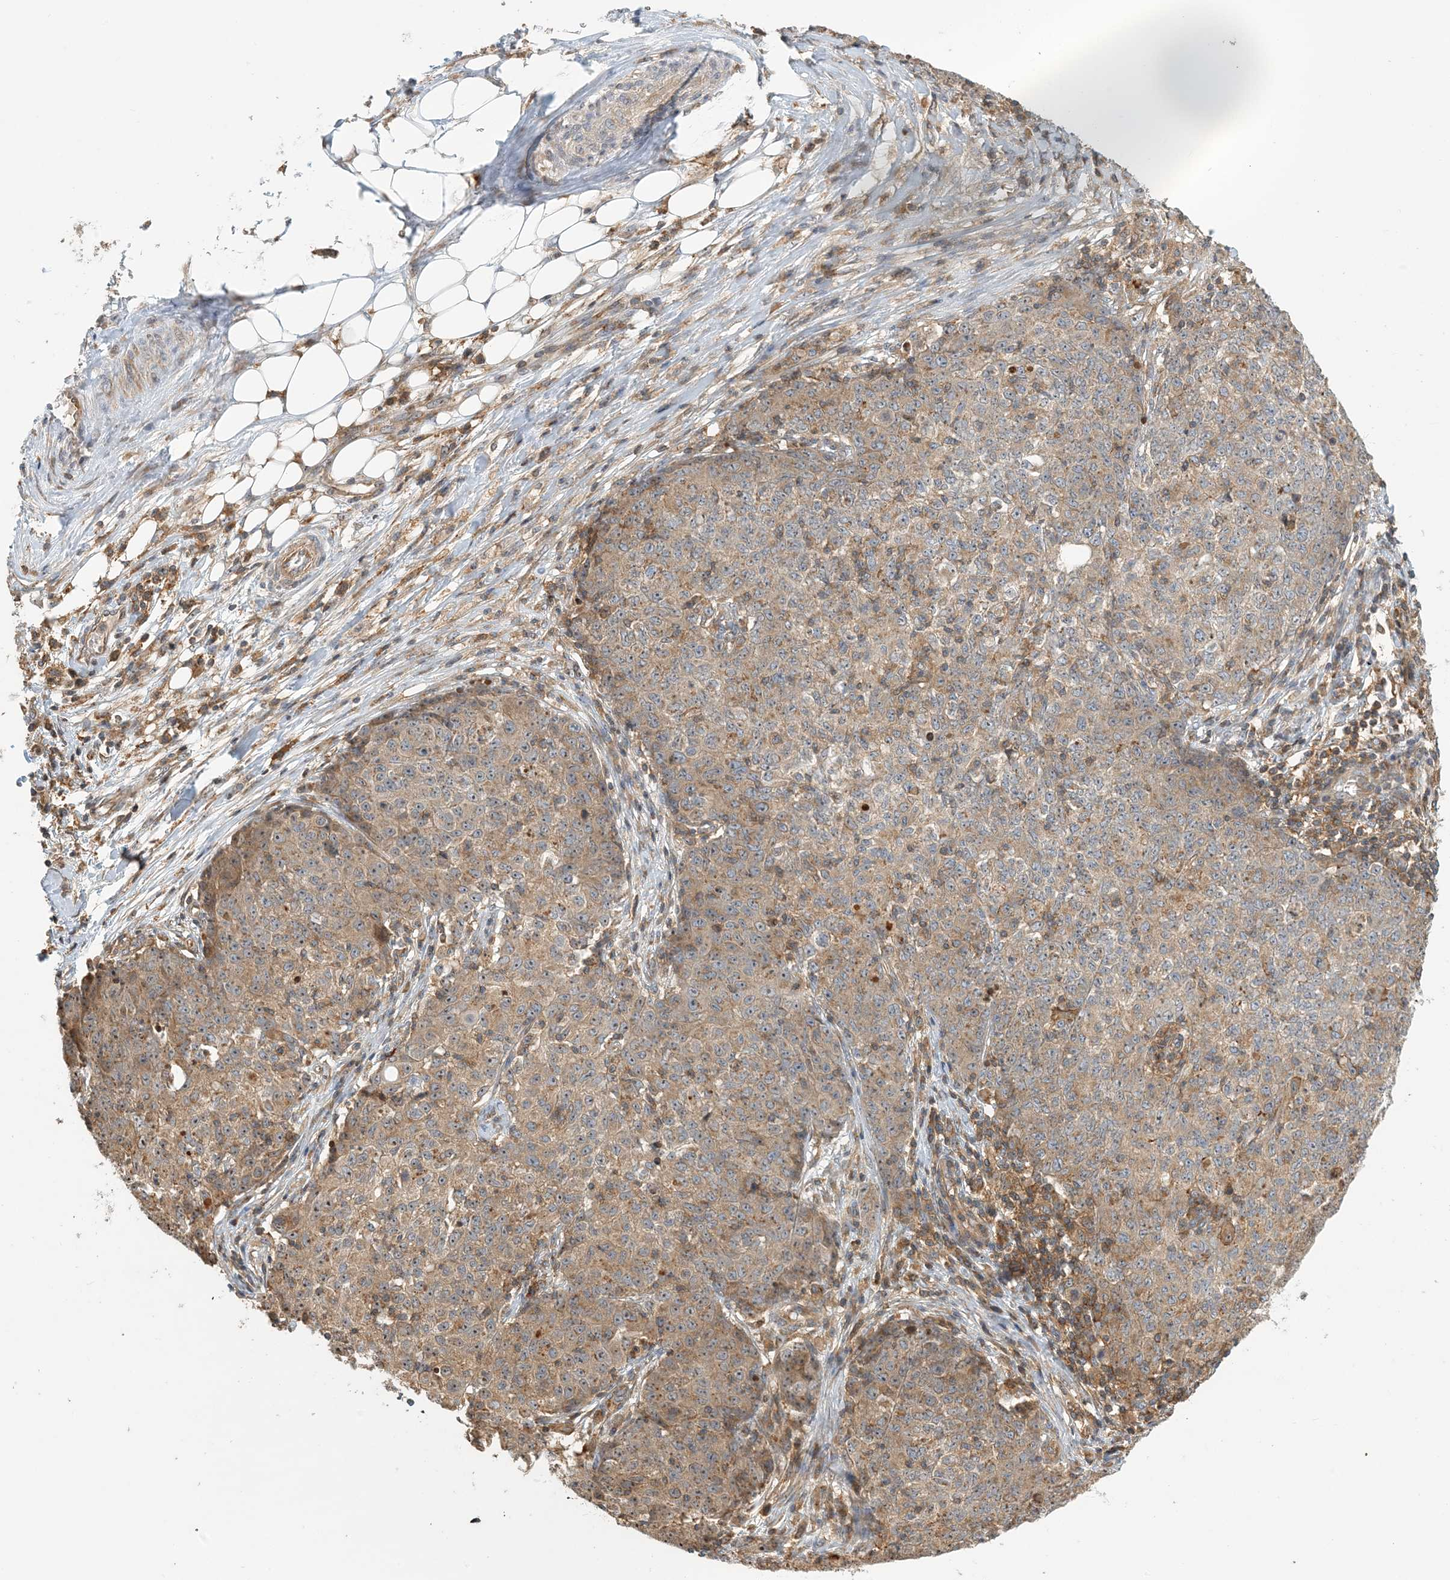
{"staining": {"intensity": "weak", "quantity": ">75%", "location": "cytoplasmic/membranous"}, "tissue": "ovarian cancer", "cell_type": "Tumor cells", "image_type": "cancer", "snomed": [{"axis": "morphology", "description": "Carcinoma, endometroid"}, {"axis": "topography", "description": "Ovary"}], "caption": "Brown immunohistochemical staining in human ovarian cancer reveals weak cytoplasmic/membranous staining in approximately >75% of tumor cells.", "gene": "COLEC11", "patient": {"sex": "female", "age": 42}}